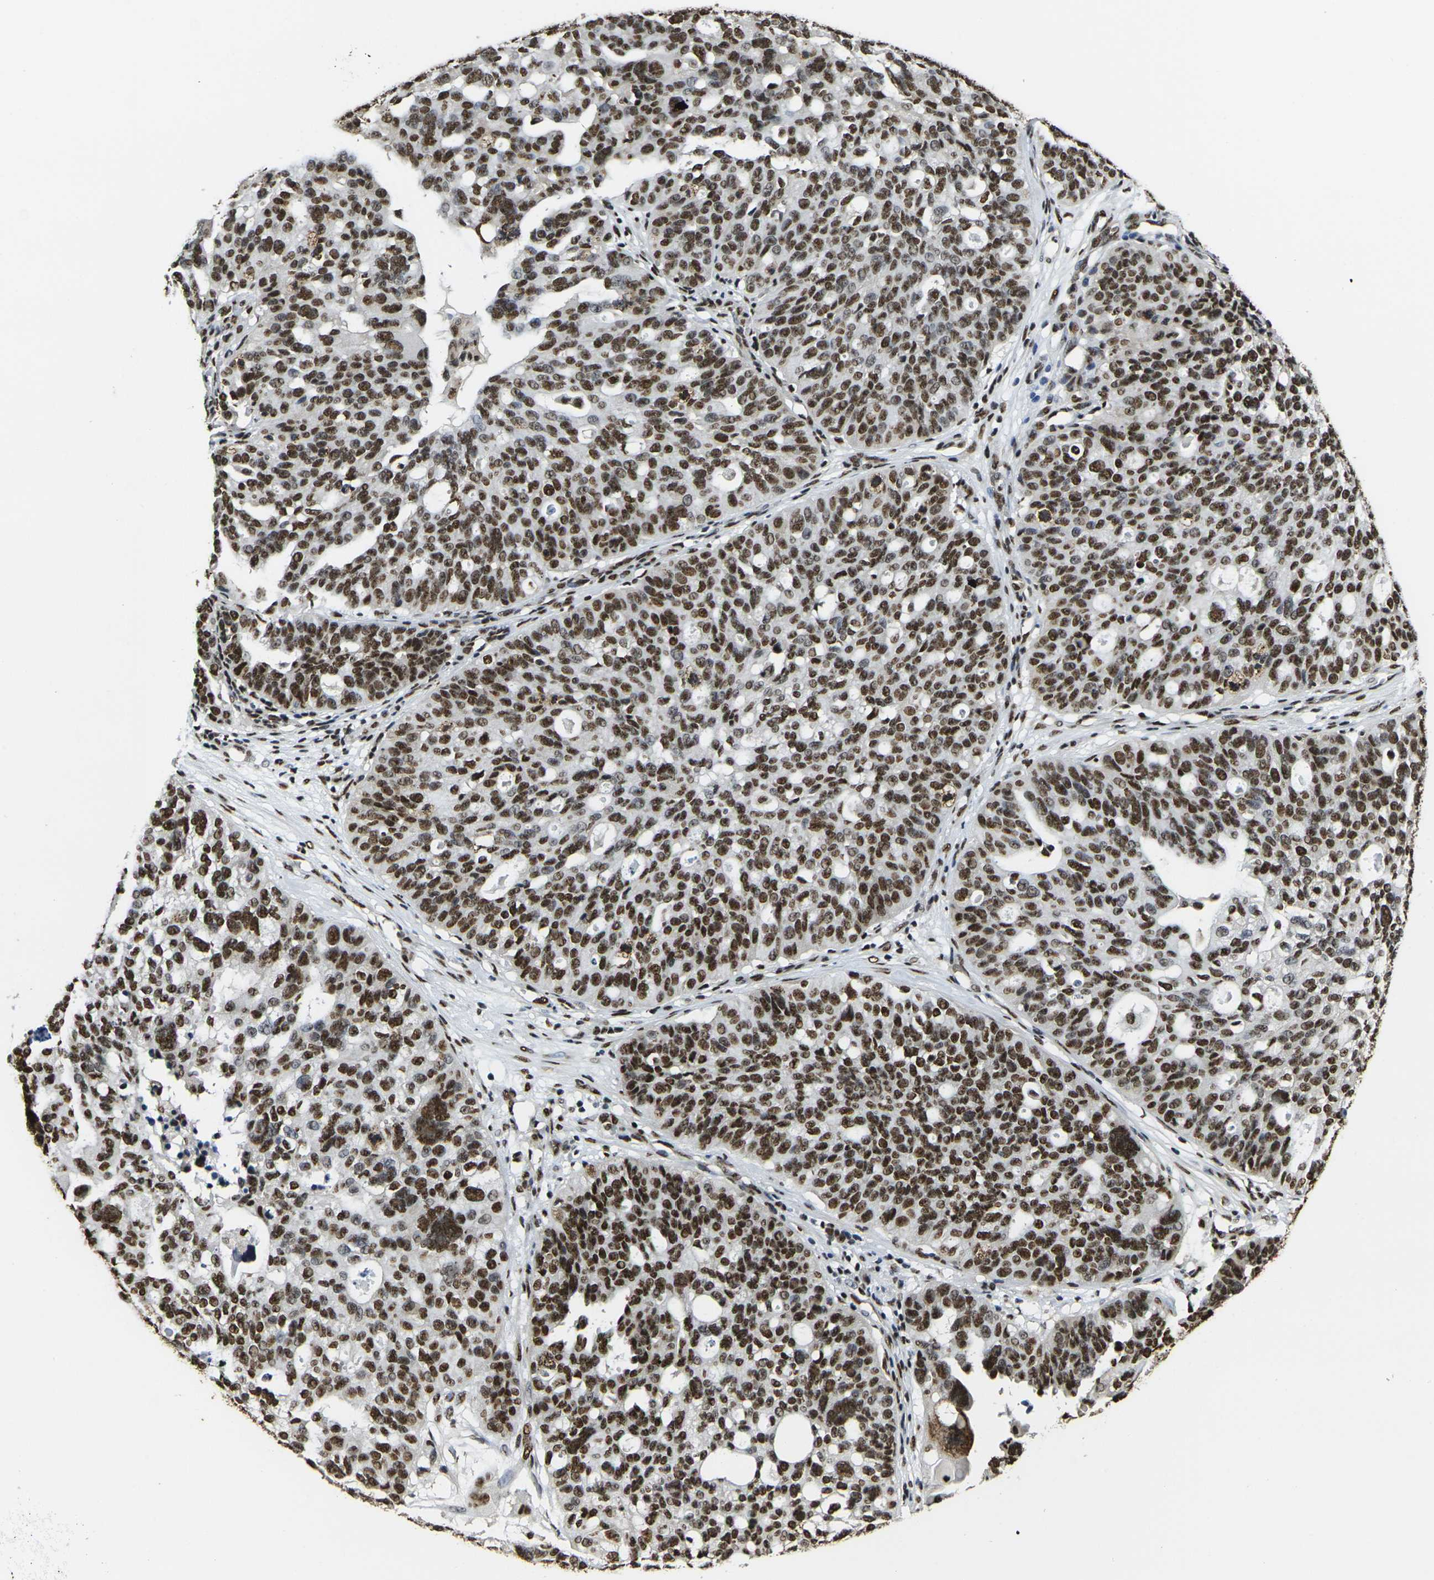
{"staining": {"intensity": "strong", "quantity": ">75%", "location": "nuclear"}, "tissue": "ovarian cancer", "cell_type": "Tumor cells", "image_type": "cancer", "snomed": [{"axis": "morphology", "description": "Cystadenocarcinoma, serous, NOS"}, {"axis": "topography", "description": "Ovary"}], "caption": "Tumor cells demonstrate strong nuclear staining in about >75% of cells in ovarian cancer.", "gene": "SMARCC1", "patient": {"sex": "female", "age": 59}}